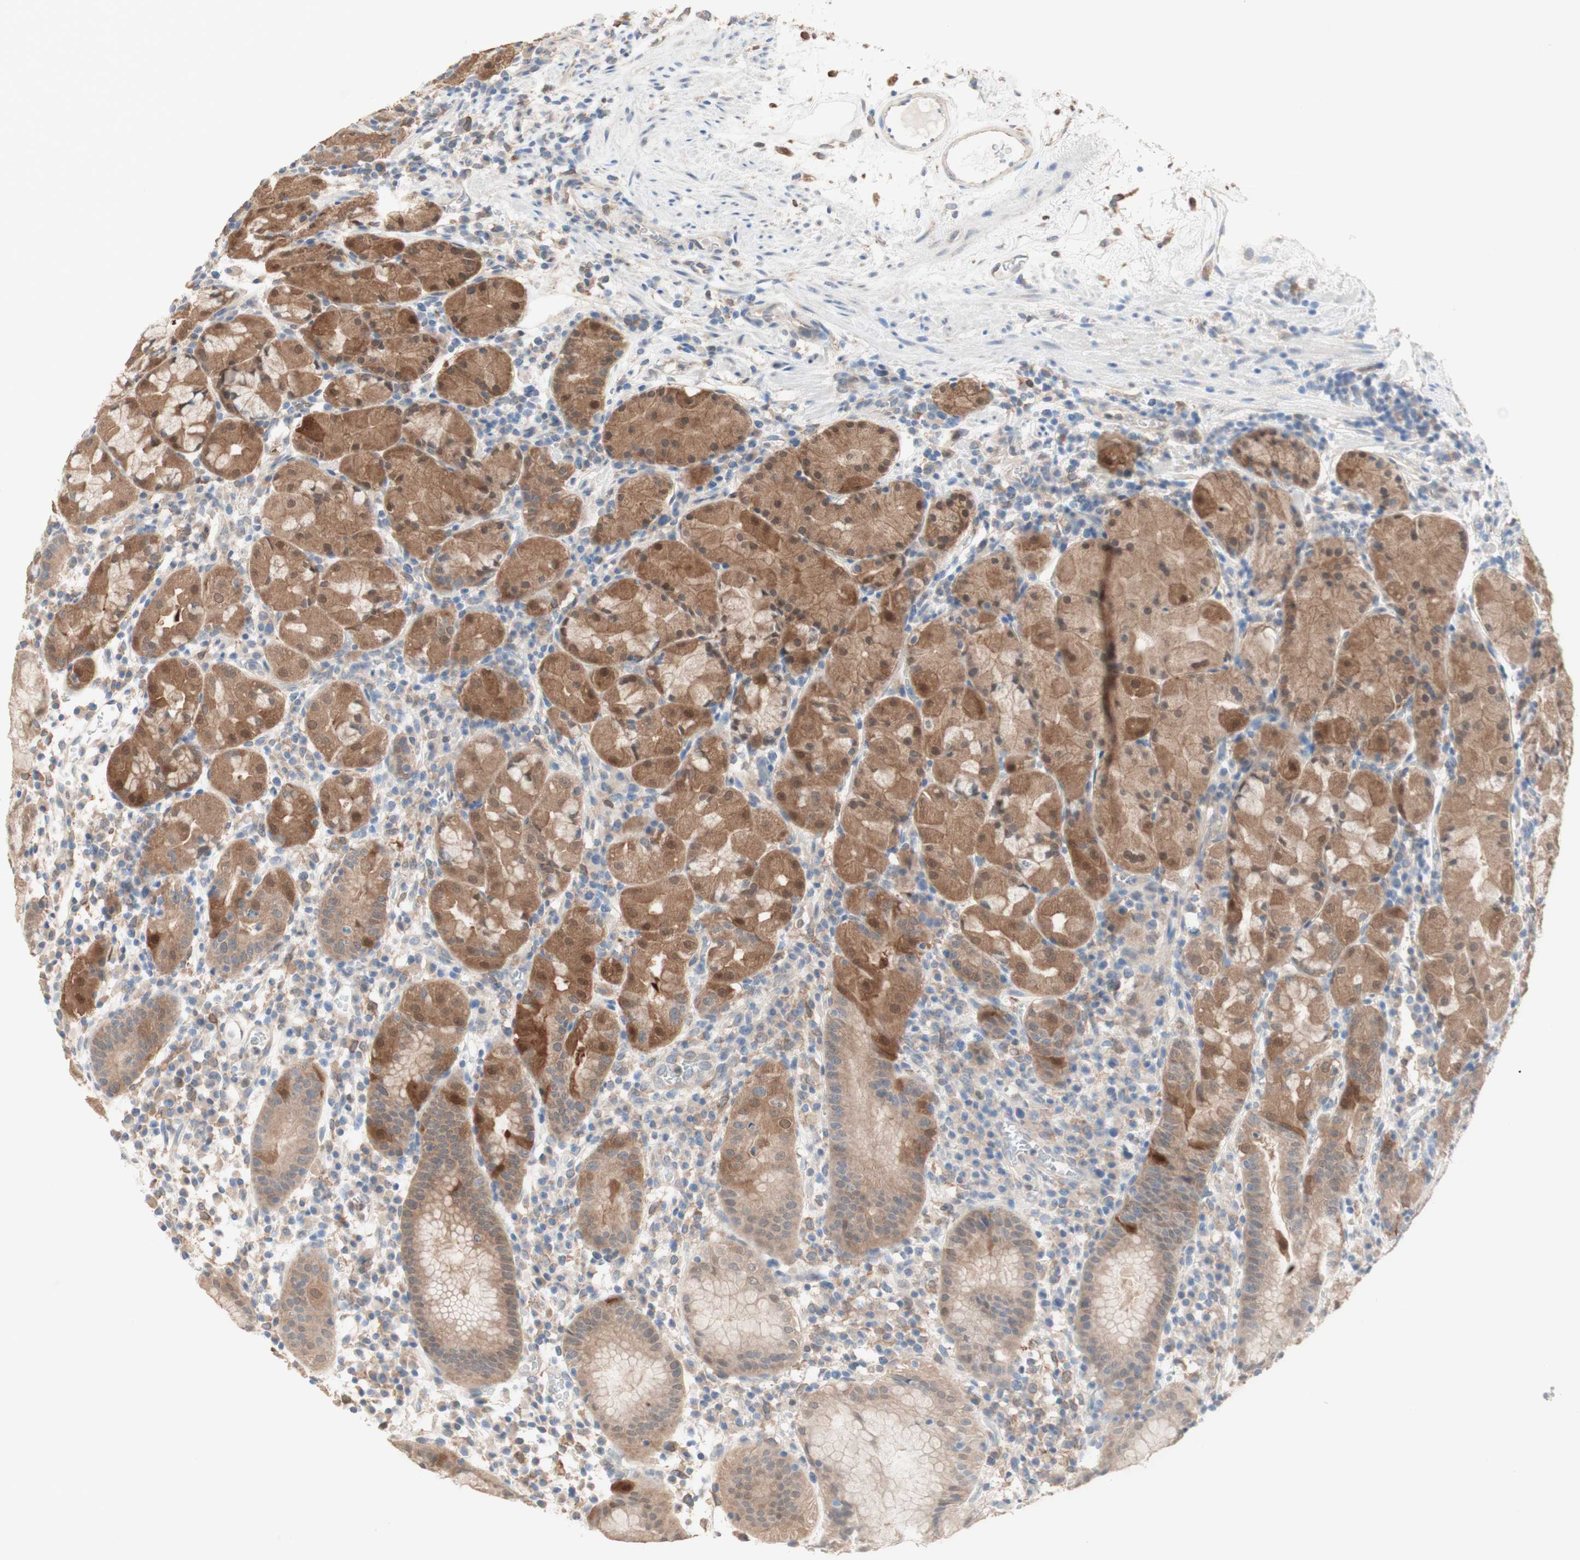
{"staining": {"intensity": "moderate", "quantity": ">75%", "location": "cytoplasmic/membranous,nuclear"}, "tissue": "stomach", "cell_type": "Glandular cells", "image_type": "normal", "snomed": [{"axis": "morphology", "description": "Normal tissue, NOS"}, {"axis": "topography", "description": "Stomach"}, {"axis": "topography", "description": "Stomach, lower"}], "caption": "This is an image of immunohistochemistry staining of benign stomach, which shows moderate expression in the cytoplasmic/membranous,nuclear of glandular cells.", "gene": "COMT", "patient": {"sex": "female", "age": 75}}